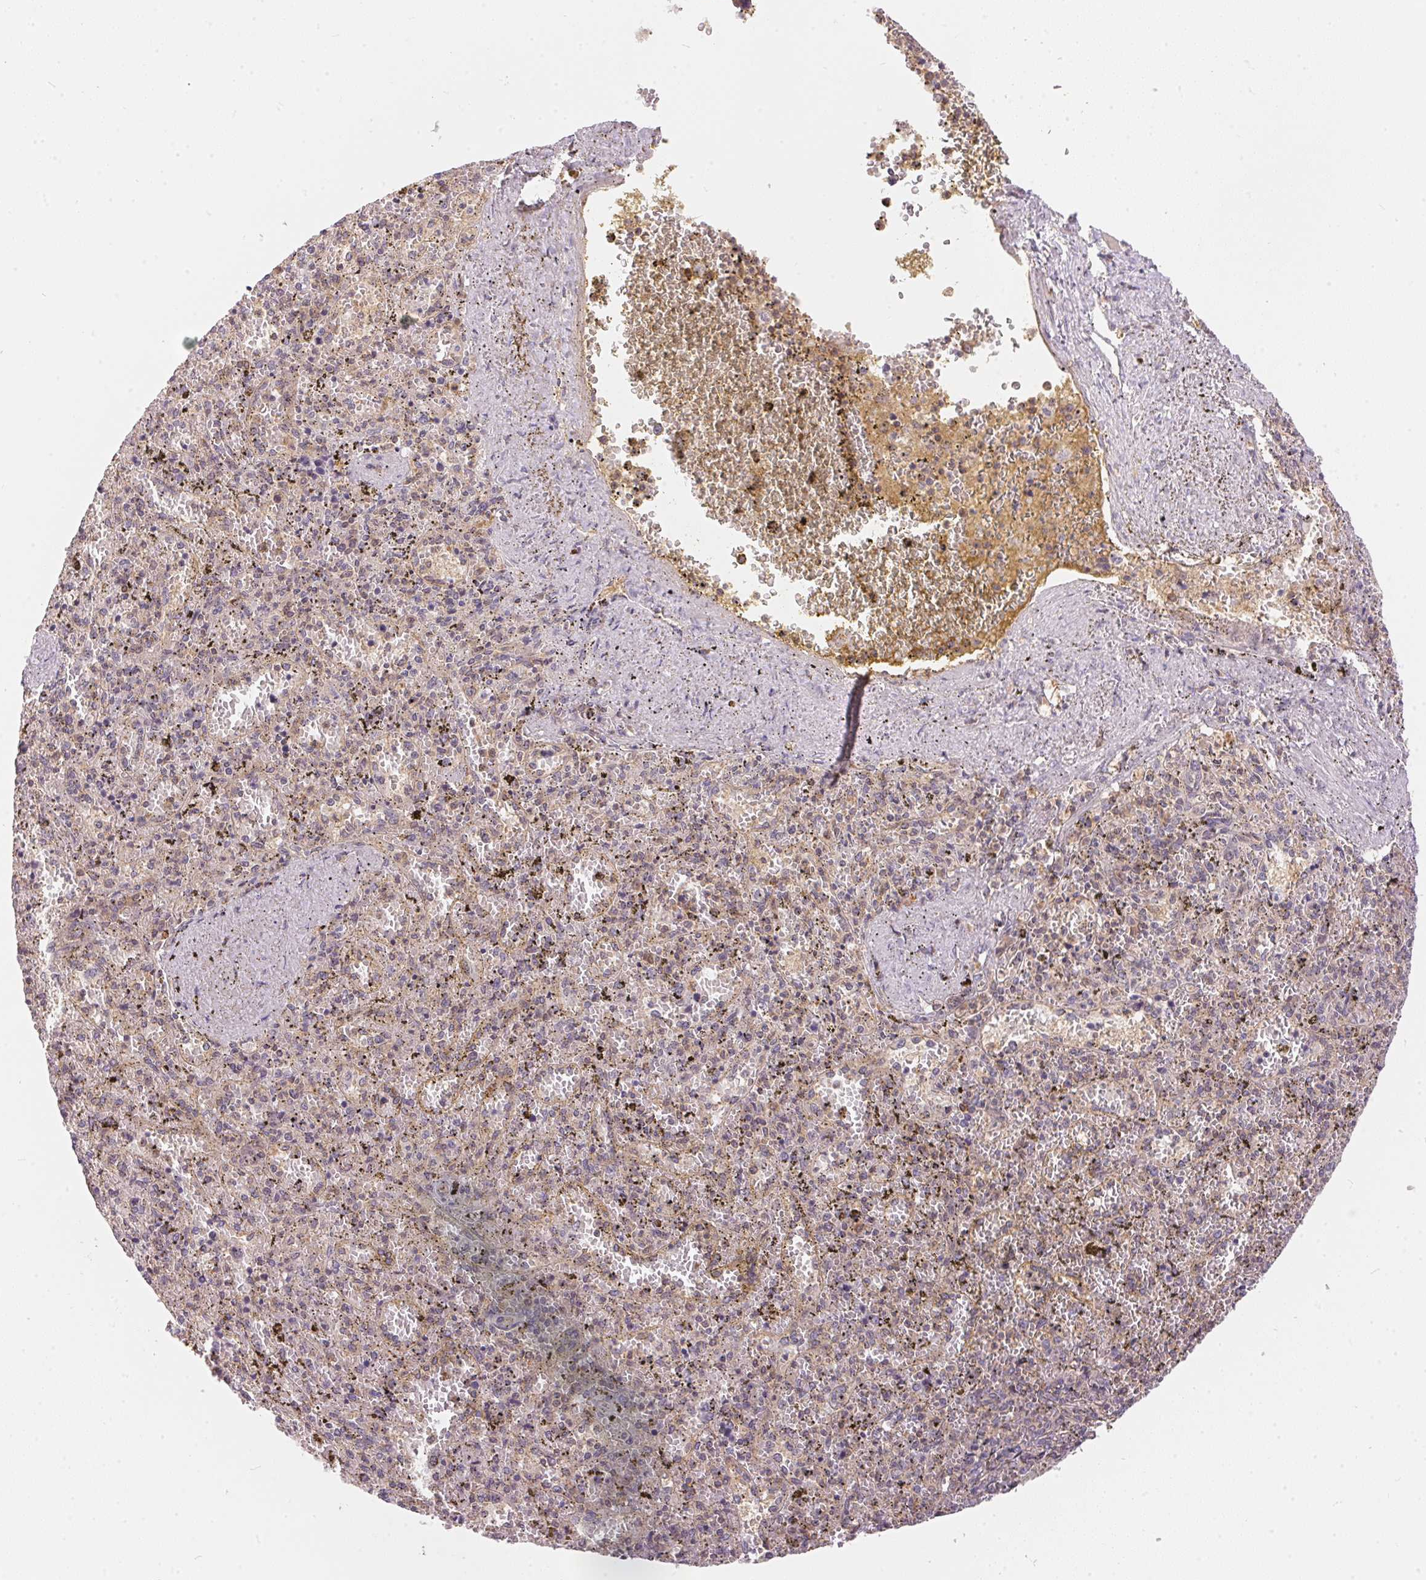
{"staining": {"intensity": "weak", "quantity": "25%-75%", "location": "cytoplasmic/membranous"}, "tissue": "spleen", "cell_type": "Cells in red pulp", "image_type": "normal", "snomed": [{"axis": "morphology", "description": "Normal tissue, NOS"}, {"axis": "topography", "description": "Spleen"}], "caption": "Cells in red pulp demonstrate low levels of weak cytoplasmic/membranous staining in approximately 25%-75% of cells in benign human spleen.", "gene": "BLMH", "patient": {"sex": "female", "age": 50}}